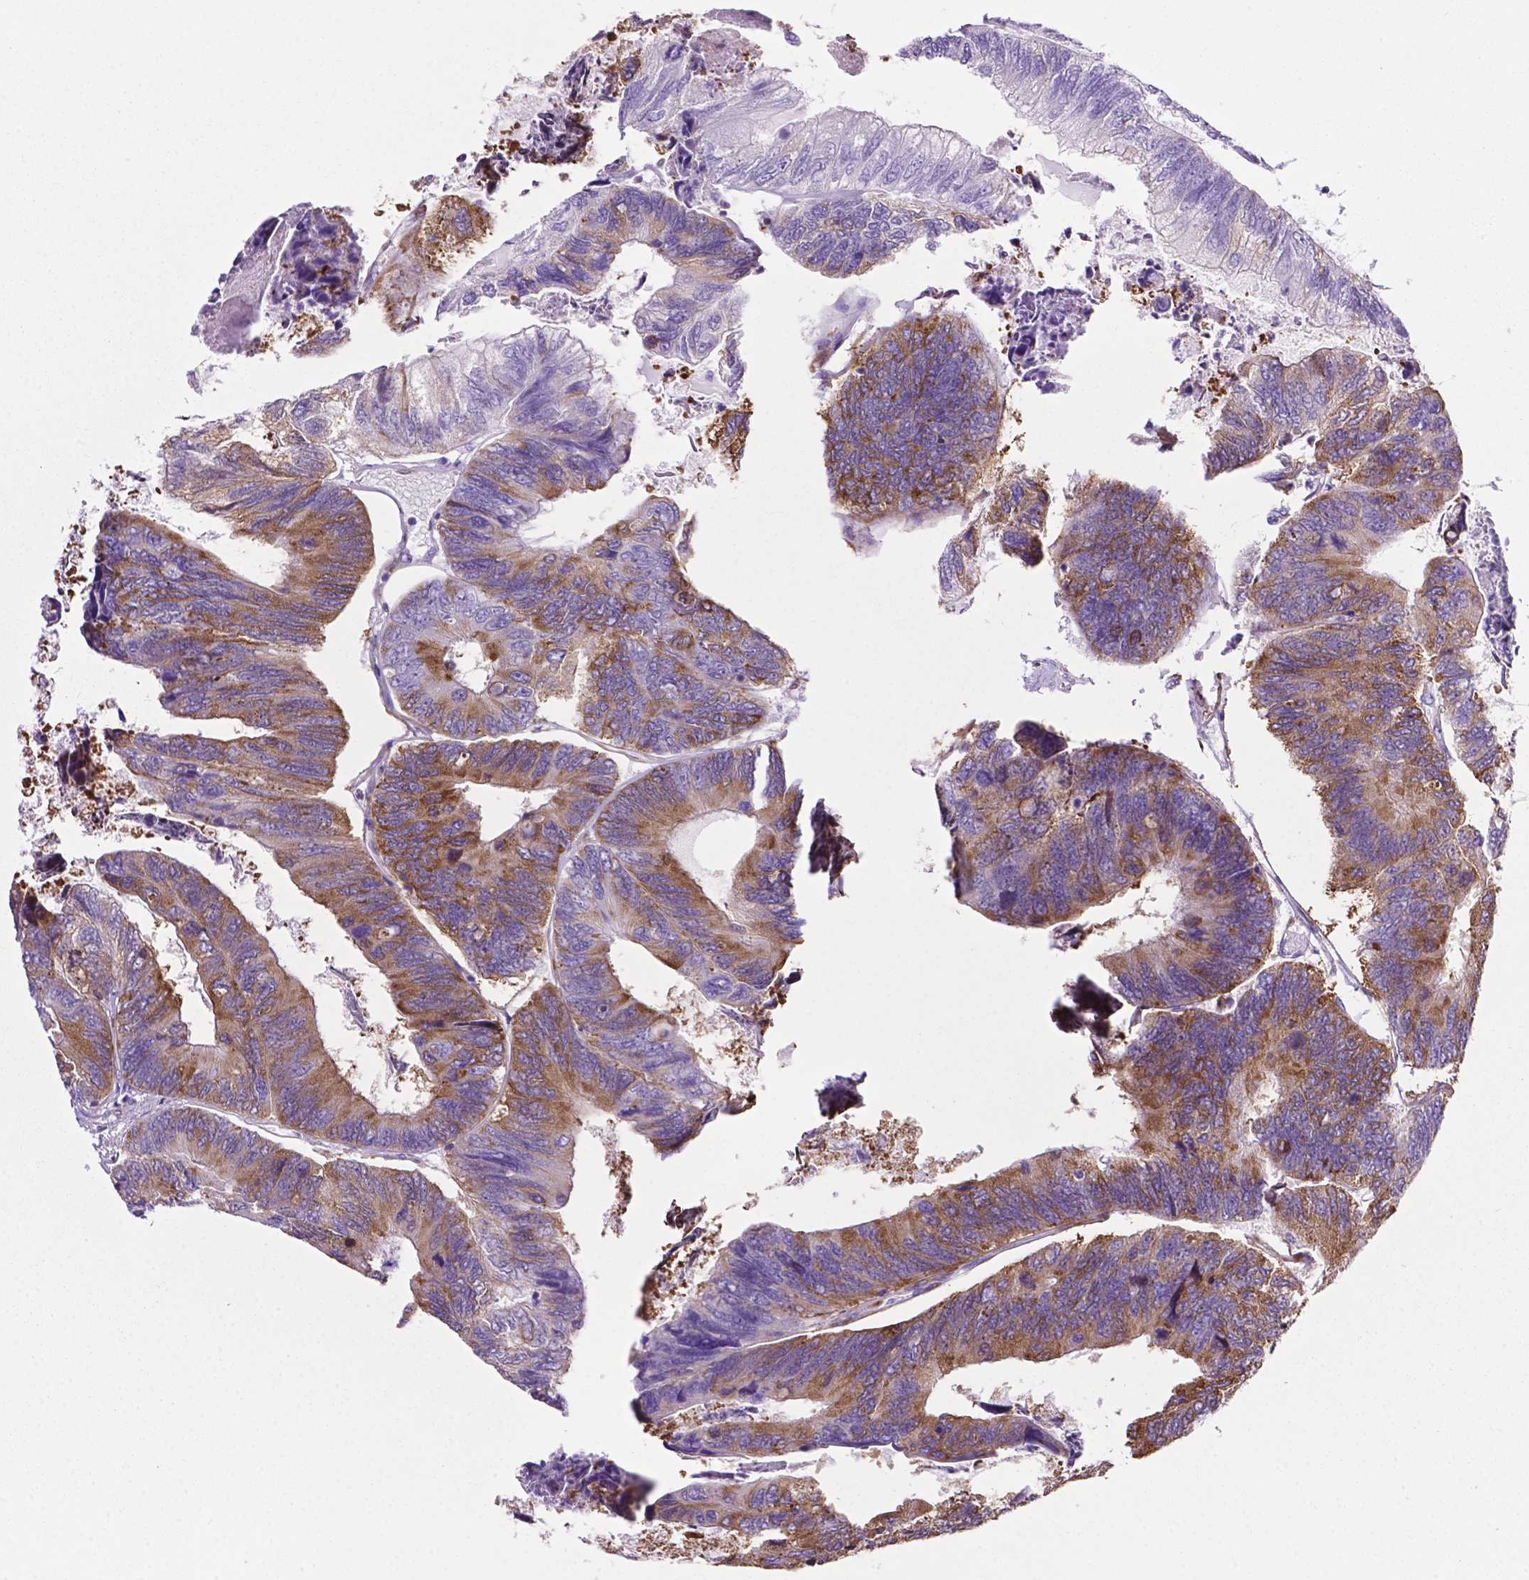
{"staining": {"intensity": "moderate", "quantity": "25%-75%", "location": "cytoplasmic/membranous"}, "tissue": "colorectal cancer", "cell_type": "Tumor cells", "image_type": "cancer", "snomed": [{"axis": "morphology", "description": "Adenocarcinoma, NOS"}, {"axis": "topography", "description": "Colon"}], "caption": "Colorectal cancer stained with immunohistochemistry demonstrates moderate cytoplasmic/membranous positivity in approximately 25%-75% of tumor cells.", "gene": "RPL29", "patient": {"sex": "female", "age": 67}}